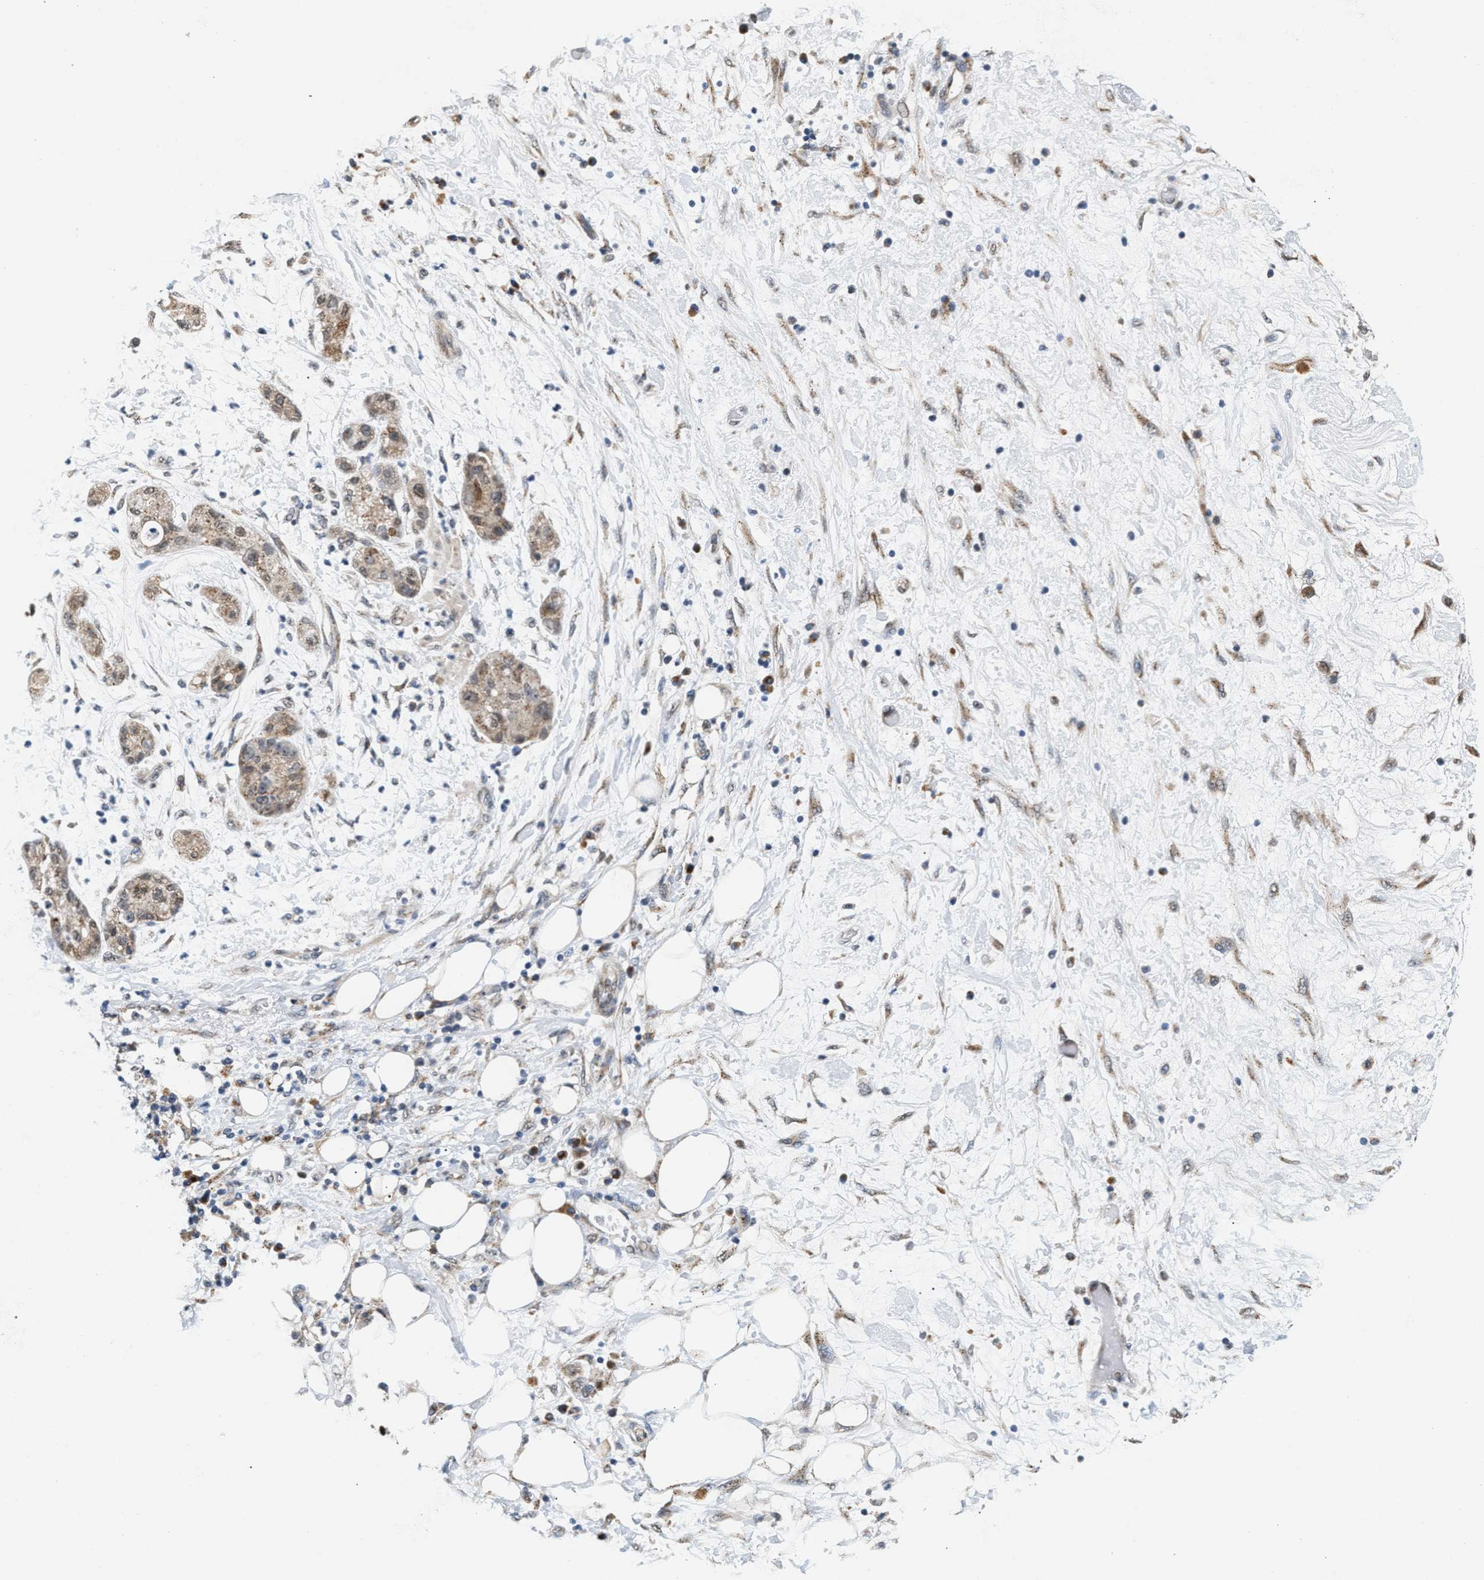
{"staining": {"intensity": "weak", "quantity": ">75%", "location": "cytoplasmic/membranous"}, "tissue": "pancreatic cancer", "cell_type": "Tumor cells", "image_type": "cancer", "snomed": [{"axis": "morphology", "description": "Adenocarcinoma, NOS"}, {"axis": "topography", "description": "Pancreas"}], "caption": "Immunohistochemistry photomicrograph of neoplastic tissue: pancreatic cancer (adenocarcinoma) stained using immunohistochemistry shows low levels of weak protein expression localized specifically in the cytoplasmic/membranous of tumor cells, appearing as a cytoplasmic/membranous brown color.", "gene": "KCNMB2", "patient": {"sex": "female", "age": 78}}